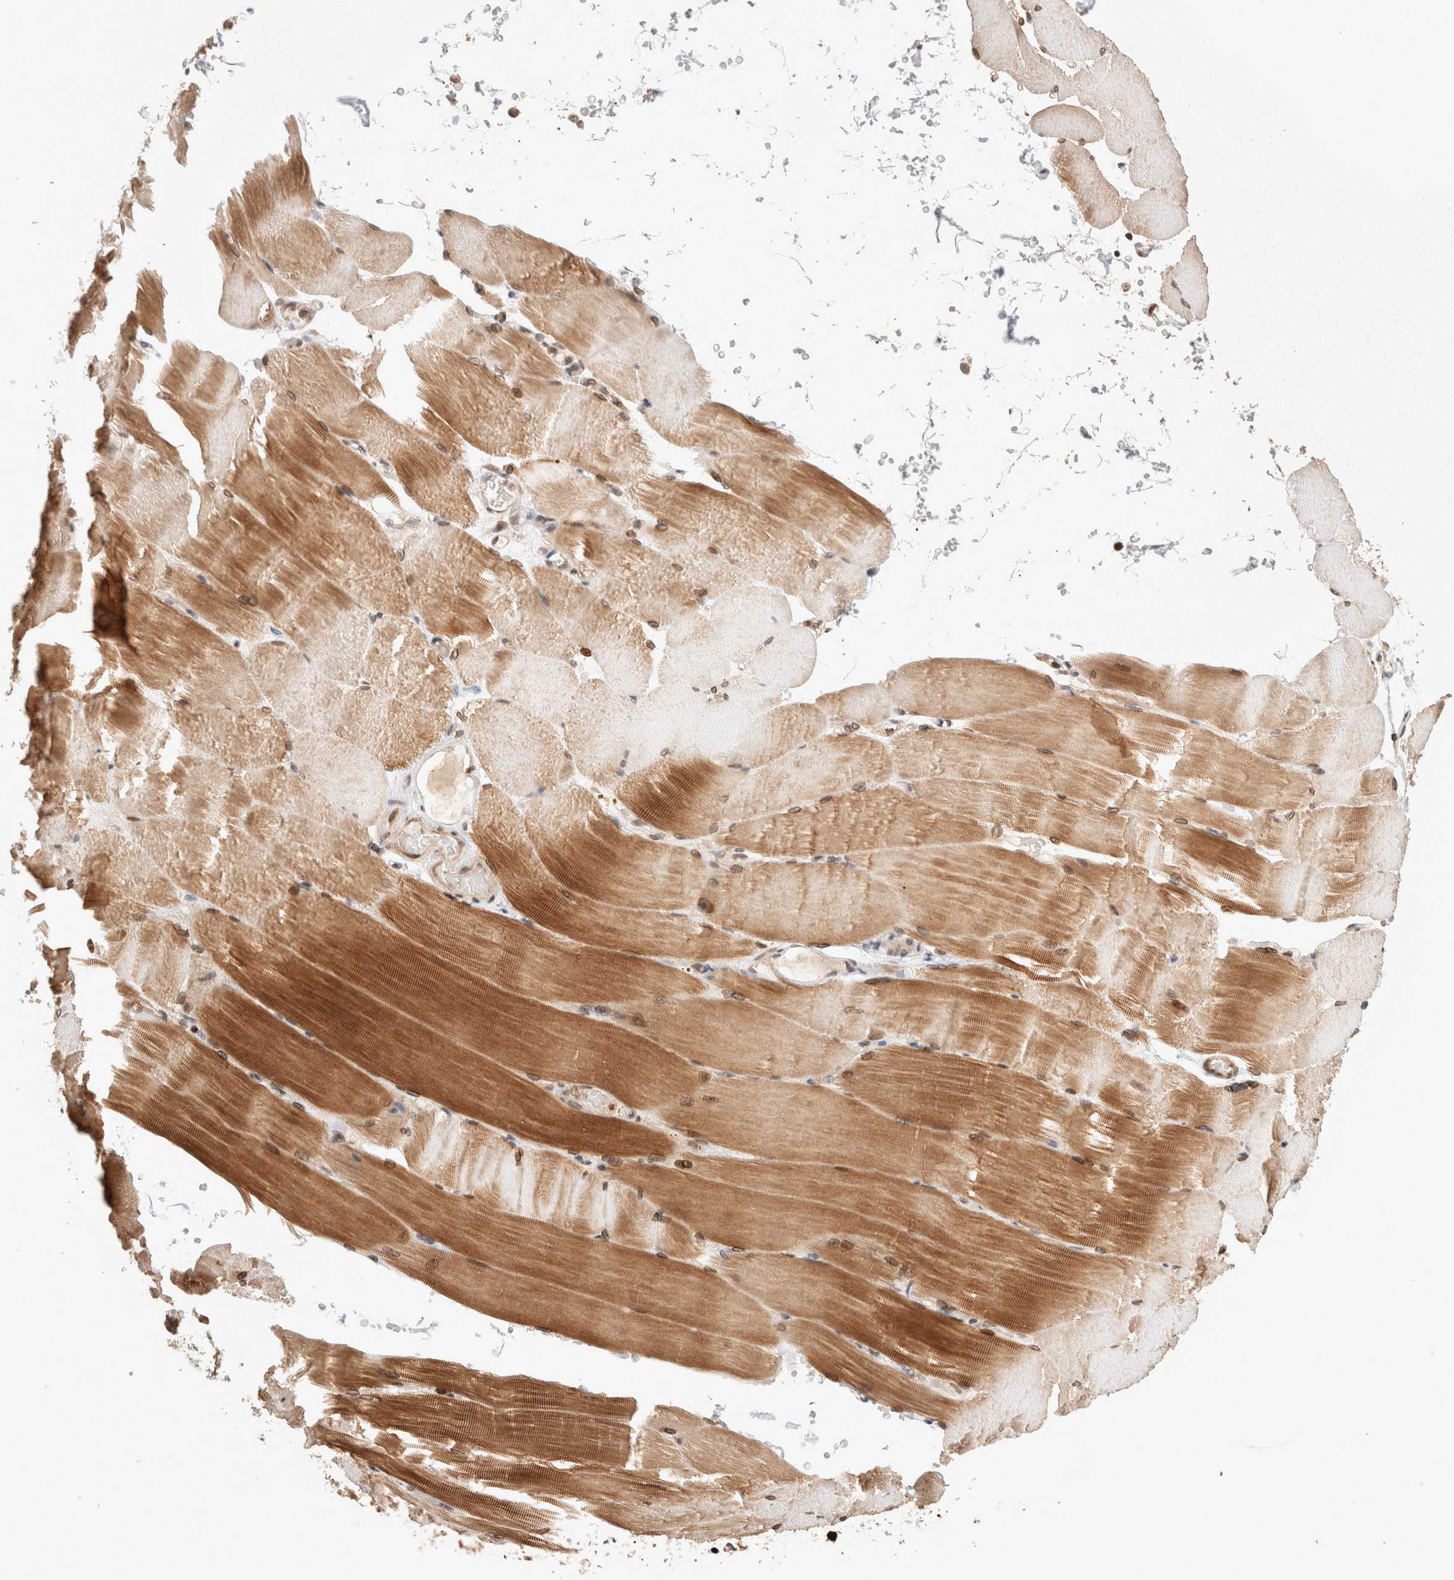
{"staining": {"intensity": "moderate", "quantity": ">75%", "location": "cytoplasmic/membranous,nuclear"}, "tissue": "skeletal muscle", "cell_type": "Myocytes", "image_type": "normal", "snomed": [{"axis": "morphology", "description": "Normal tissue, NOS"}, {"axis": "topography", "description": "Skeletal muscle"}, {"axis": "topography", "description": "Parathyroid gland"}], "caption": "Protein staining of benign skeletal muscle demonstrates moderate cytoplasmic/membranous,nuclear expression in about >75% of myocytes.", "gene": "TPR", "patient": {"sex": "female", "age": 37}}